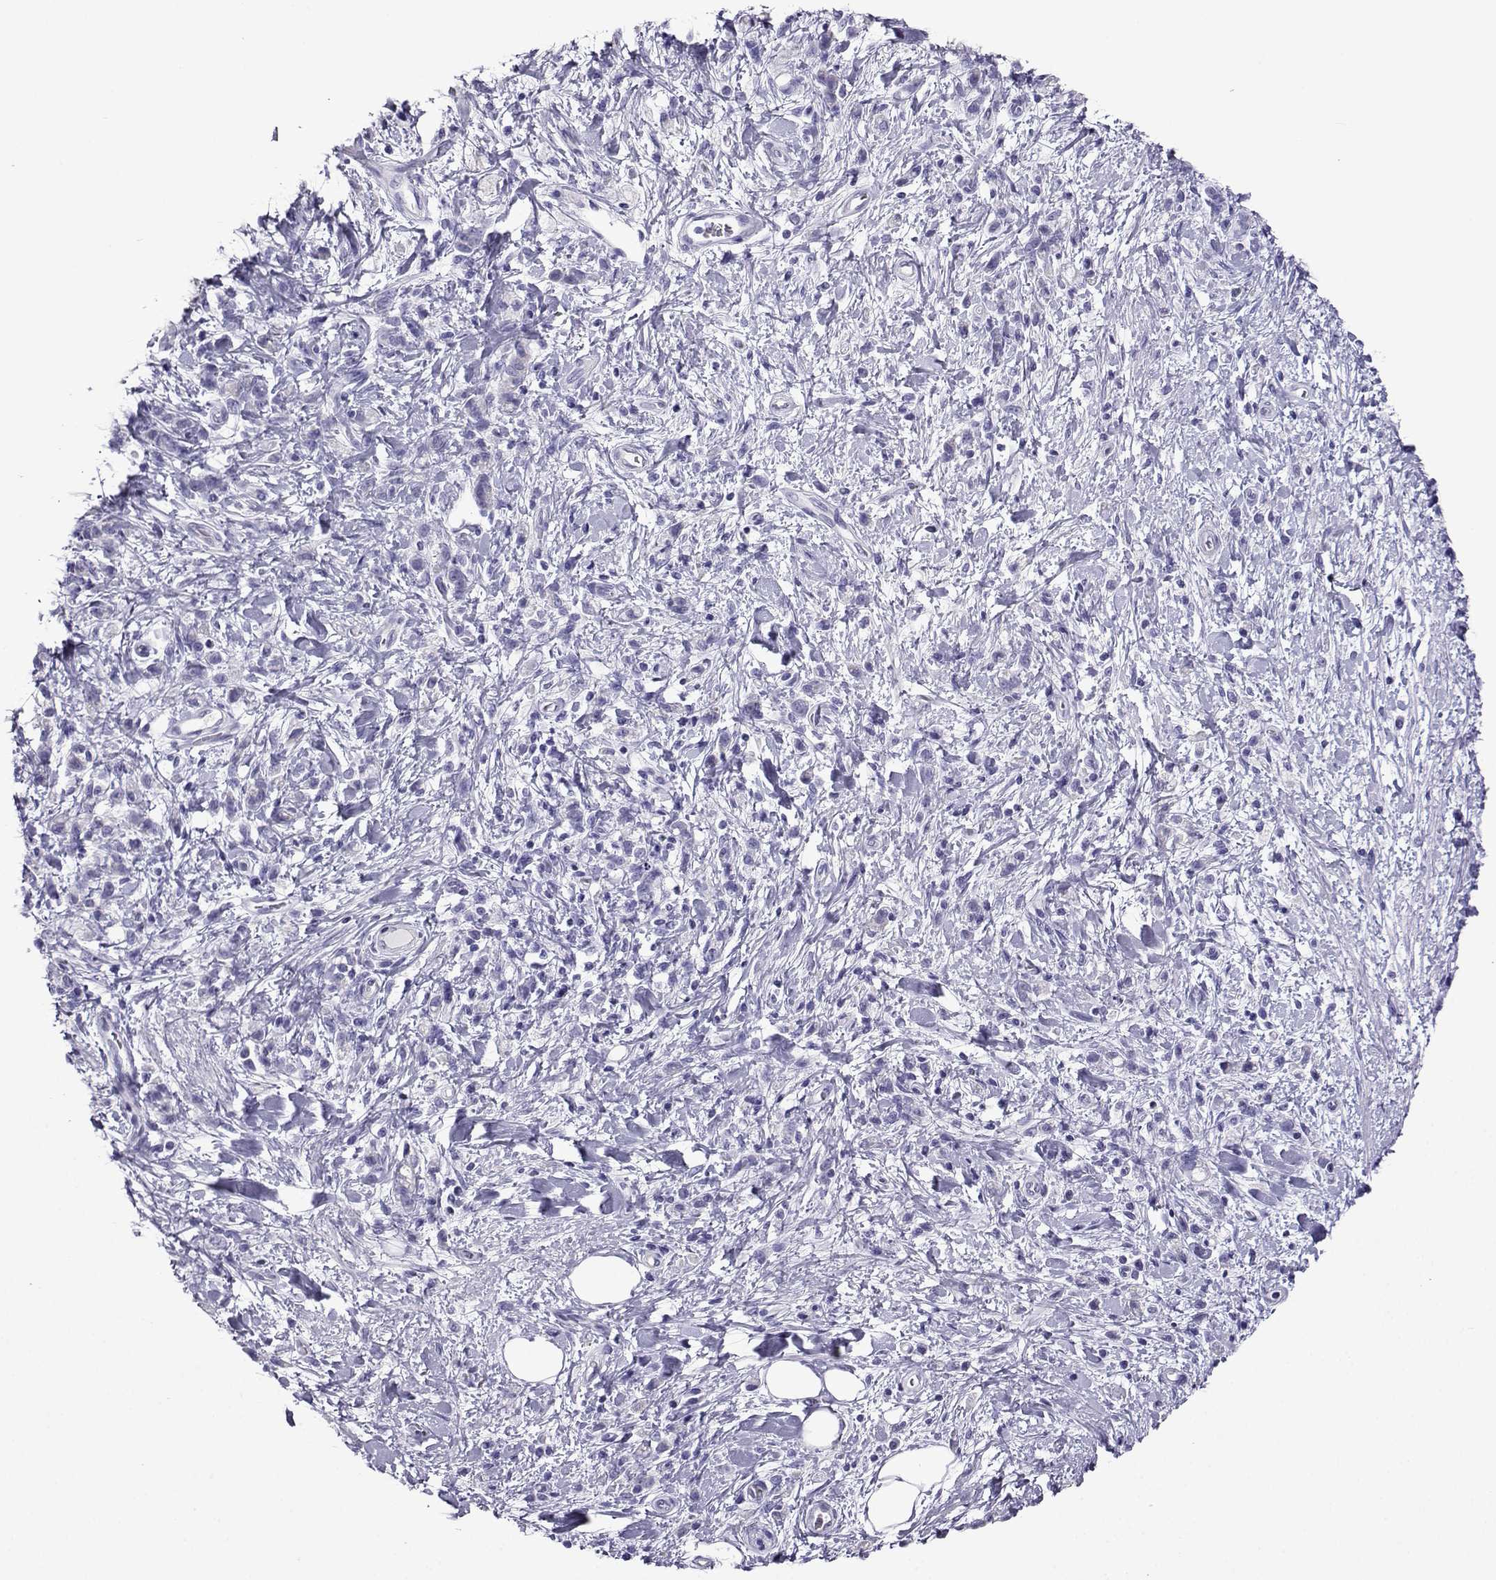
{"staining": {"intensity": "negative", "quantity": "none", "location": "none"}, "tissue": "stomach cancer", "cell_type": "Tumor cells", "image_type": "cancer", "snomed": [{"axis": "morphology", "description": "Adenocarcinoma, NOS"}, {"axis": "topography", "description": "Stomach"}], "caption": "Tumor cells are negative for brown protein staining in stomach adenocarcinoma. (DAB IHC with hematoxylin counter stain).", "gene": "CD109", "patient": {"sex": "male", "age": 77}}